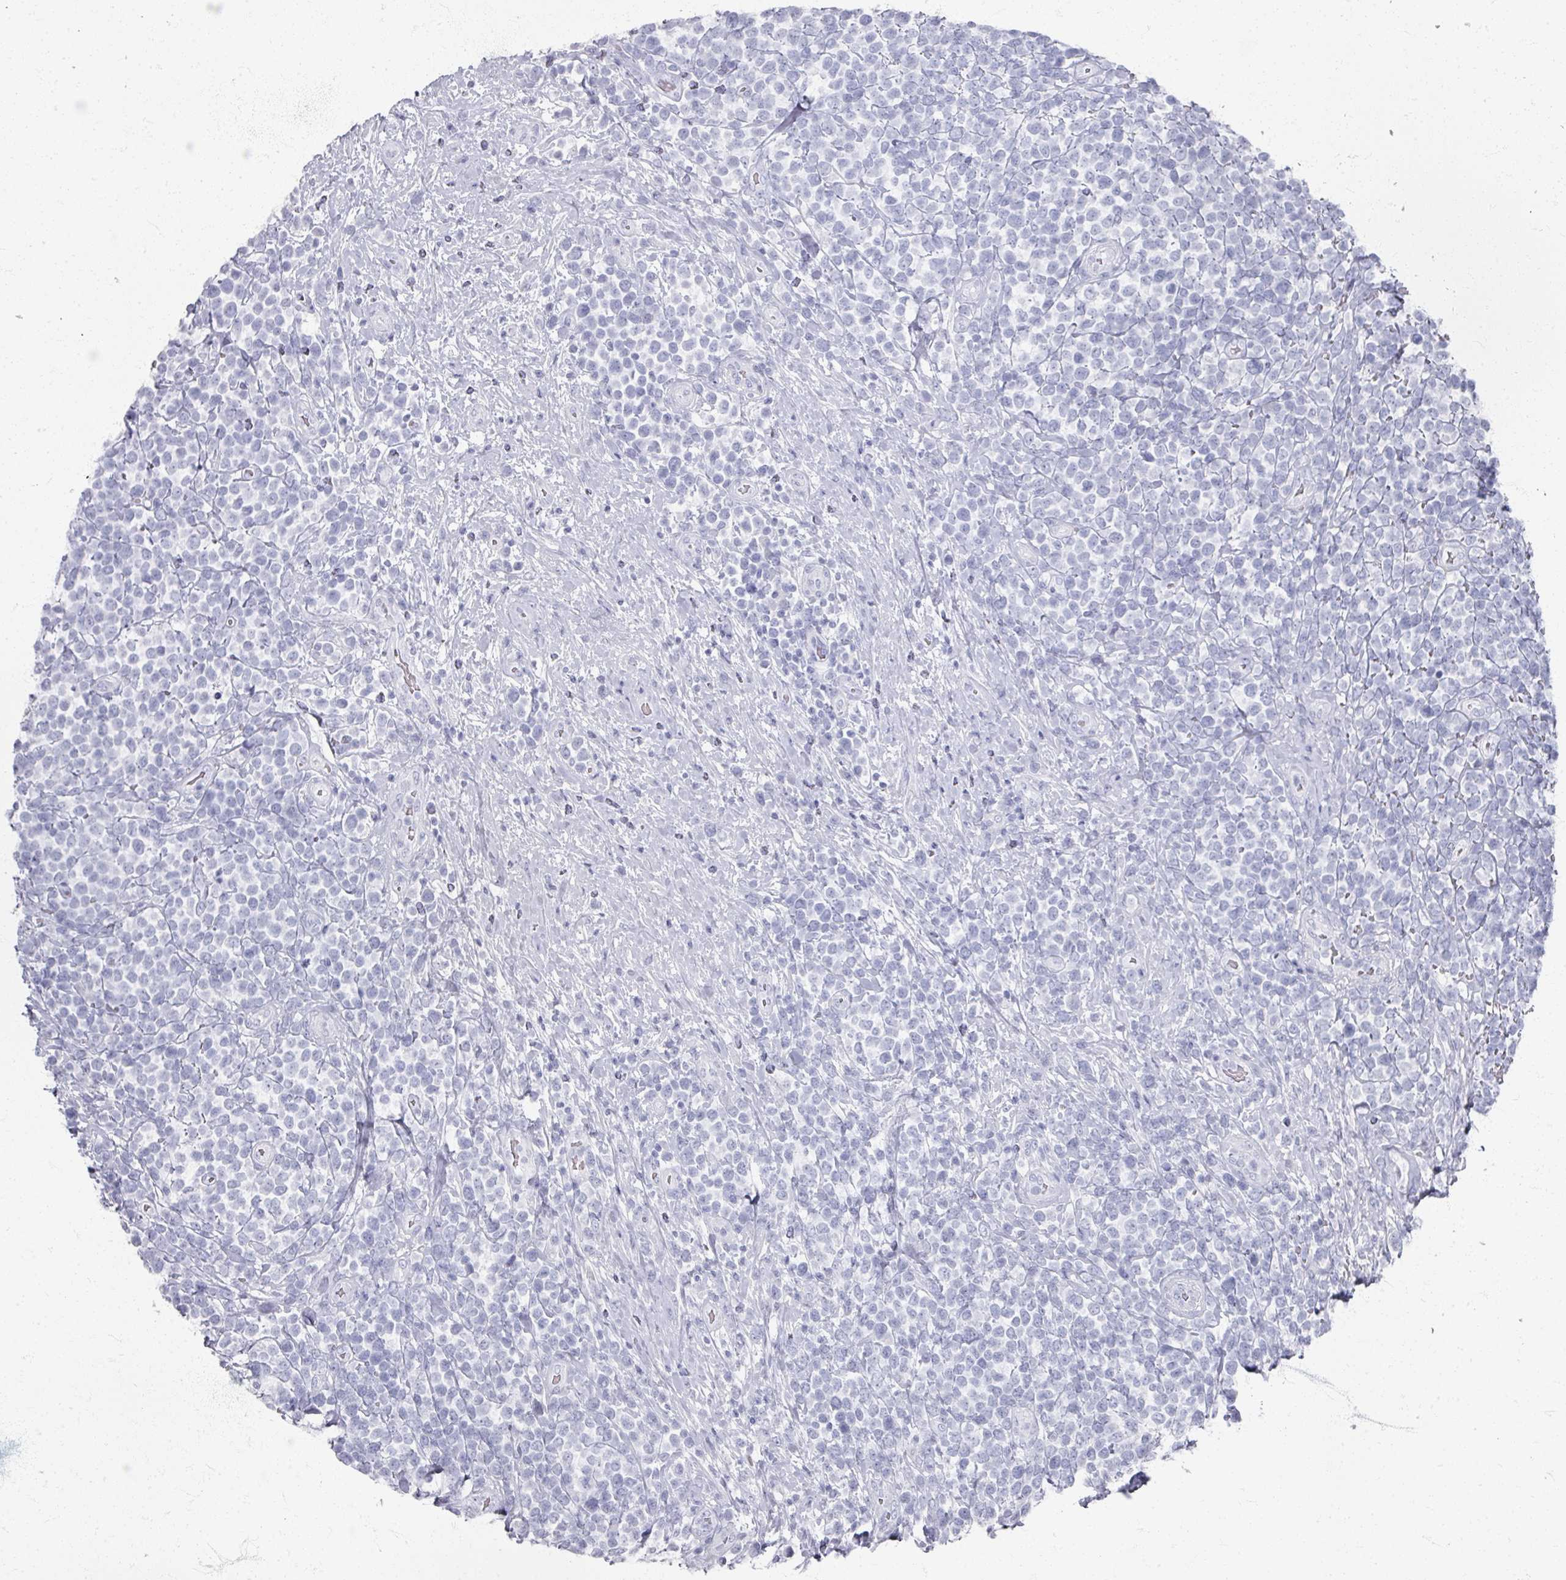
{"staining": {"intensity": "negative", "quantity": "none", "location": "none"}, "tissue": "lymphoma", "cell_type": "Tumor cells", "image_type": "cancer", "snomed": [{"axis": "morphology", "description": "Malignant lymphoma, non-Hodgkin's type, High grade"}, {"axis": "topography", "description": "Soft tissue"}], "caption": "Immunohistochemical staining of human lymphoma reveals no significant expression in tumor cells. (DAB (3,3'-diaminobenzidine) immunohistochemistry (IHC), high magnification).", "gene": "PSKH1", "patient": {"sex": "female", "age": 56}}